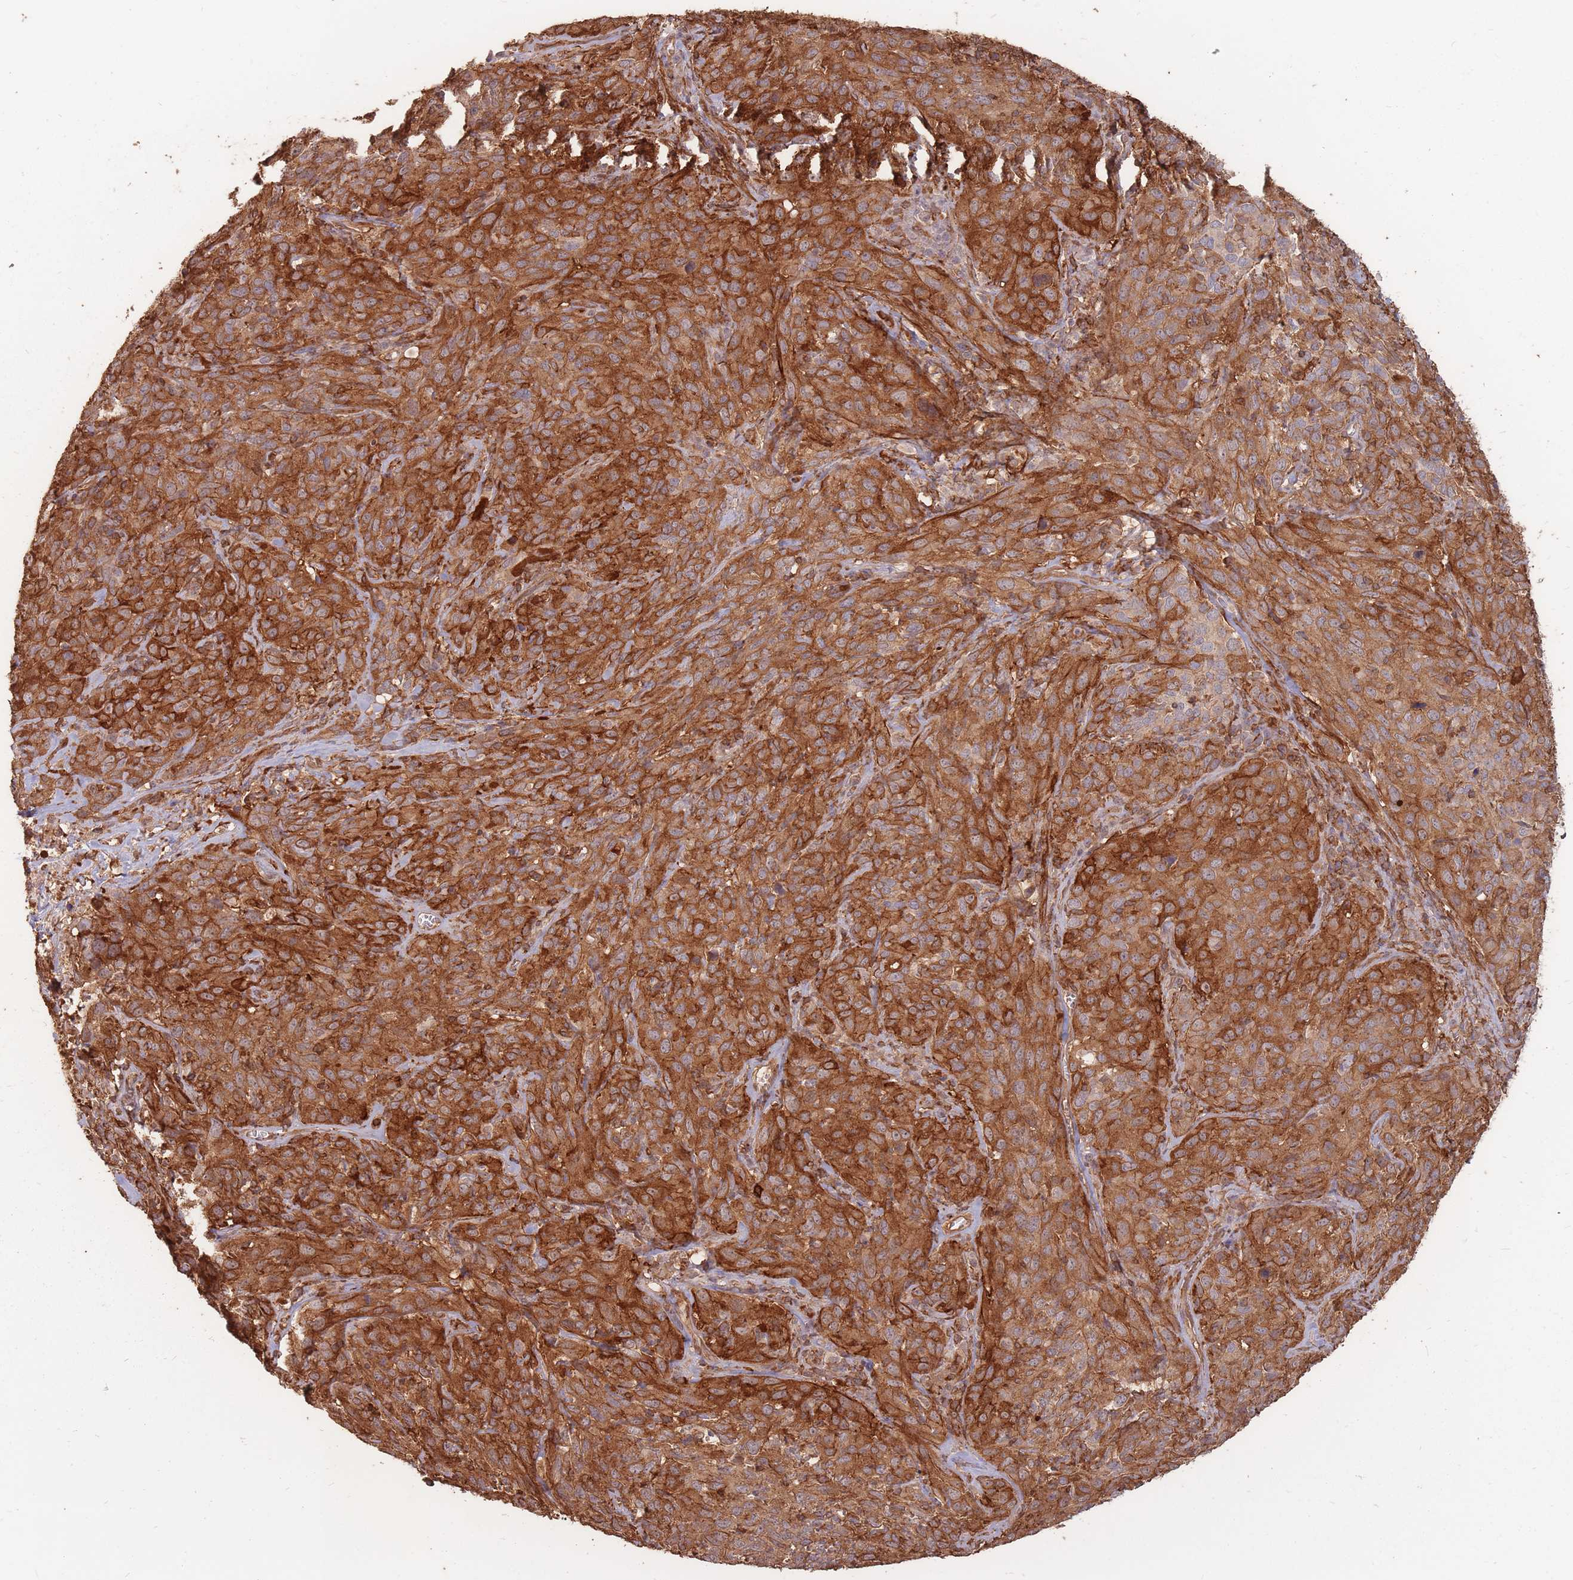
{"staining": {"intensity": "strong", "quantity": ">75%", "location": "cytoplasmic/membranous"}, "tissue": "cervical cancer", "cell_type": "Tumor cells", "image_type": "cancer", "snomed": [{"axis": "morphology", "description": "Squamous cell carcinoma, NOS"}, {"axis": "topography", "description": "Cervix"}], "caption": "The micrograph reveals immunohistochemical staining of squamous cell carcinoma (cervical). There is strong cytoplasmic/membranous expression is appreciated in about >75% of tumor cells.", "gene": "PLS3", "patient": {"sex": "female", "age": 51}}